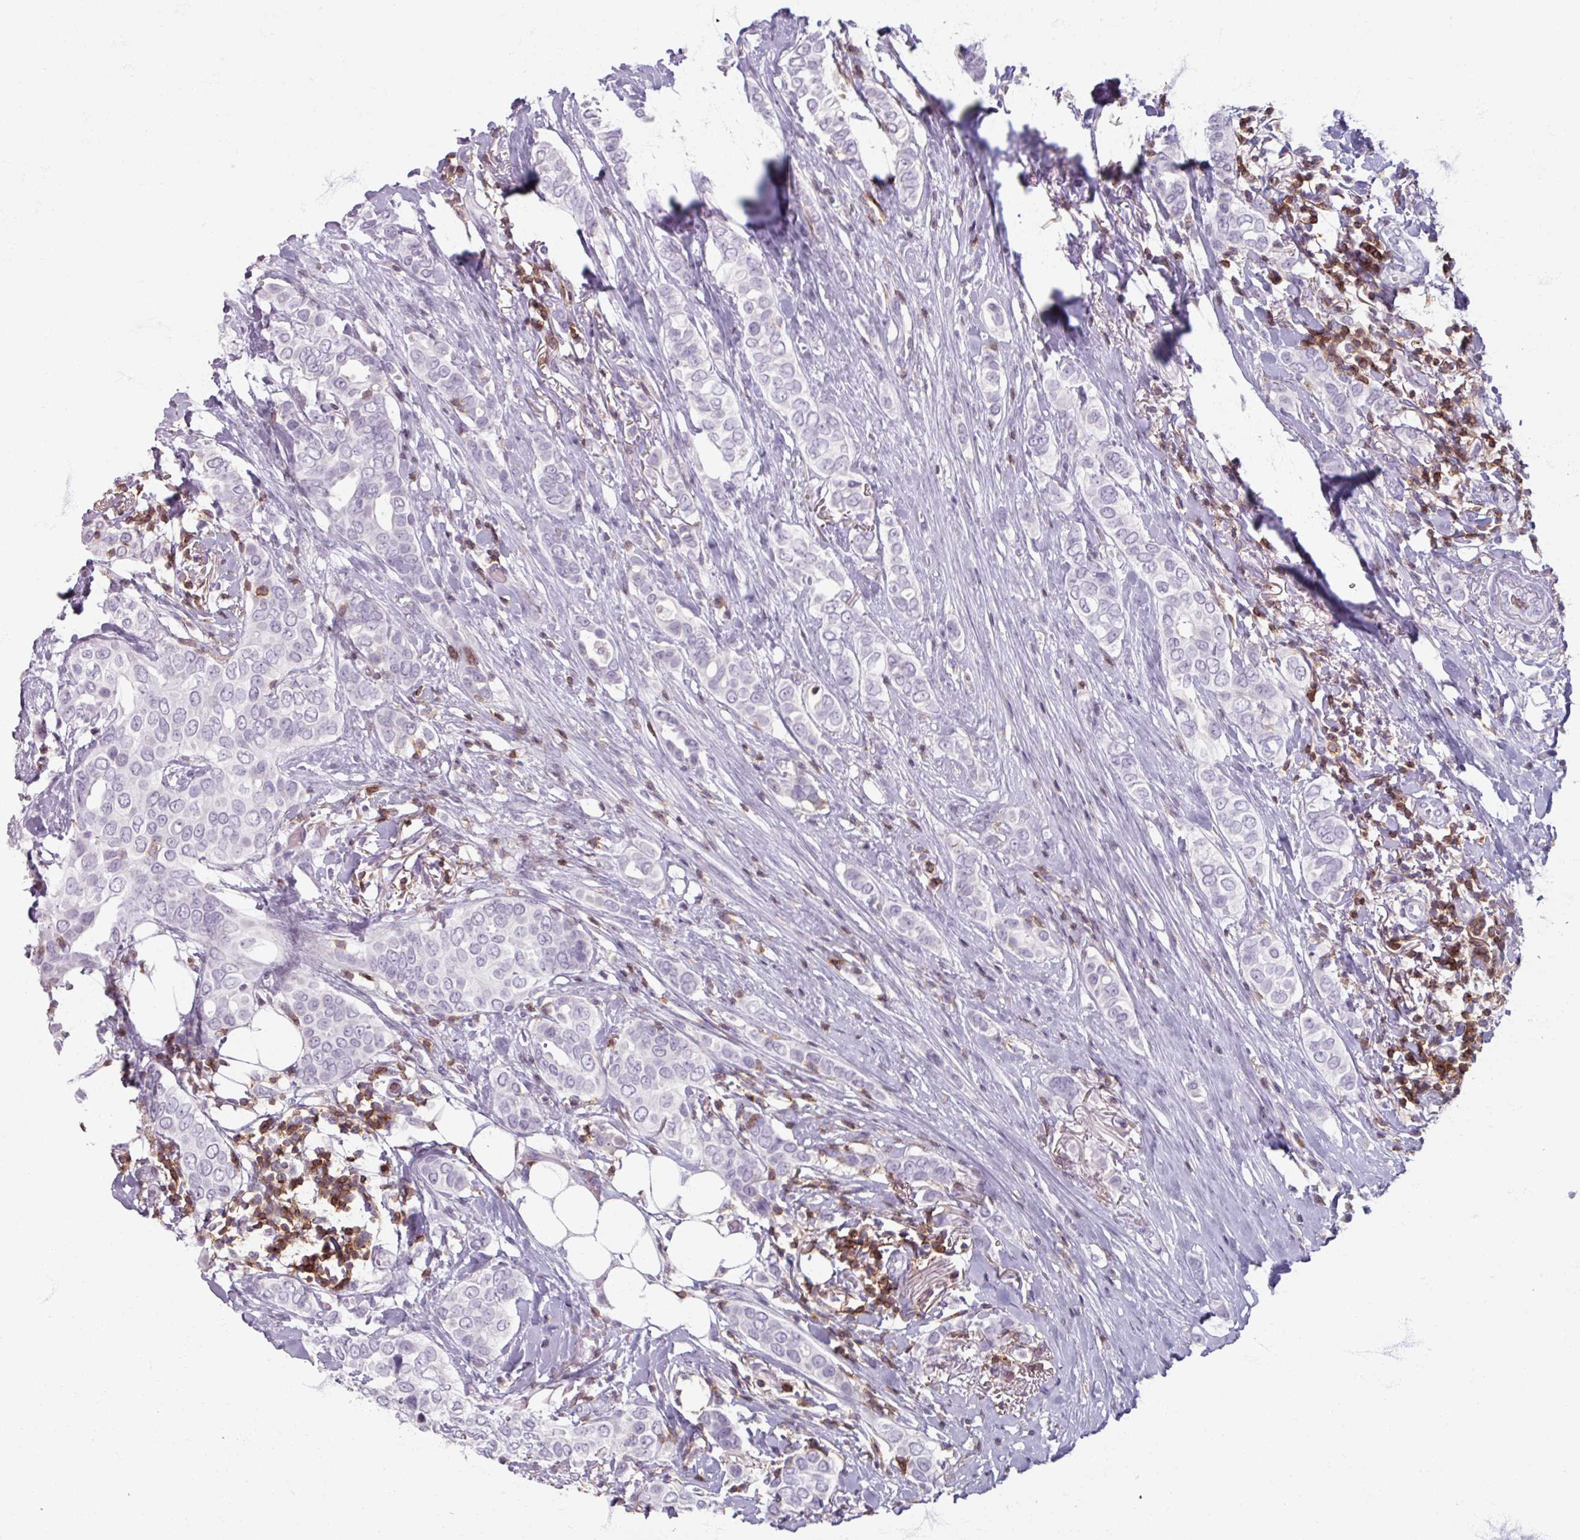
{"staining": {"intensity": "negative", "quantity": "none", "location": "none"}, "tissue": "breast cancer", "cell_type": "Tumor cells", "image_type": "cancer", "snomed": [{"axis": "morphology", "description": "Lobular carcinoma"}, {"axis": "topography", "description": "Breast"}], "caption": "IHC of human lobular carcinoma (breast) exhibits no positivity in tumor cells.", "gene": "PTPRC", "patient": {"sex": "female", "age": 51}}